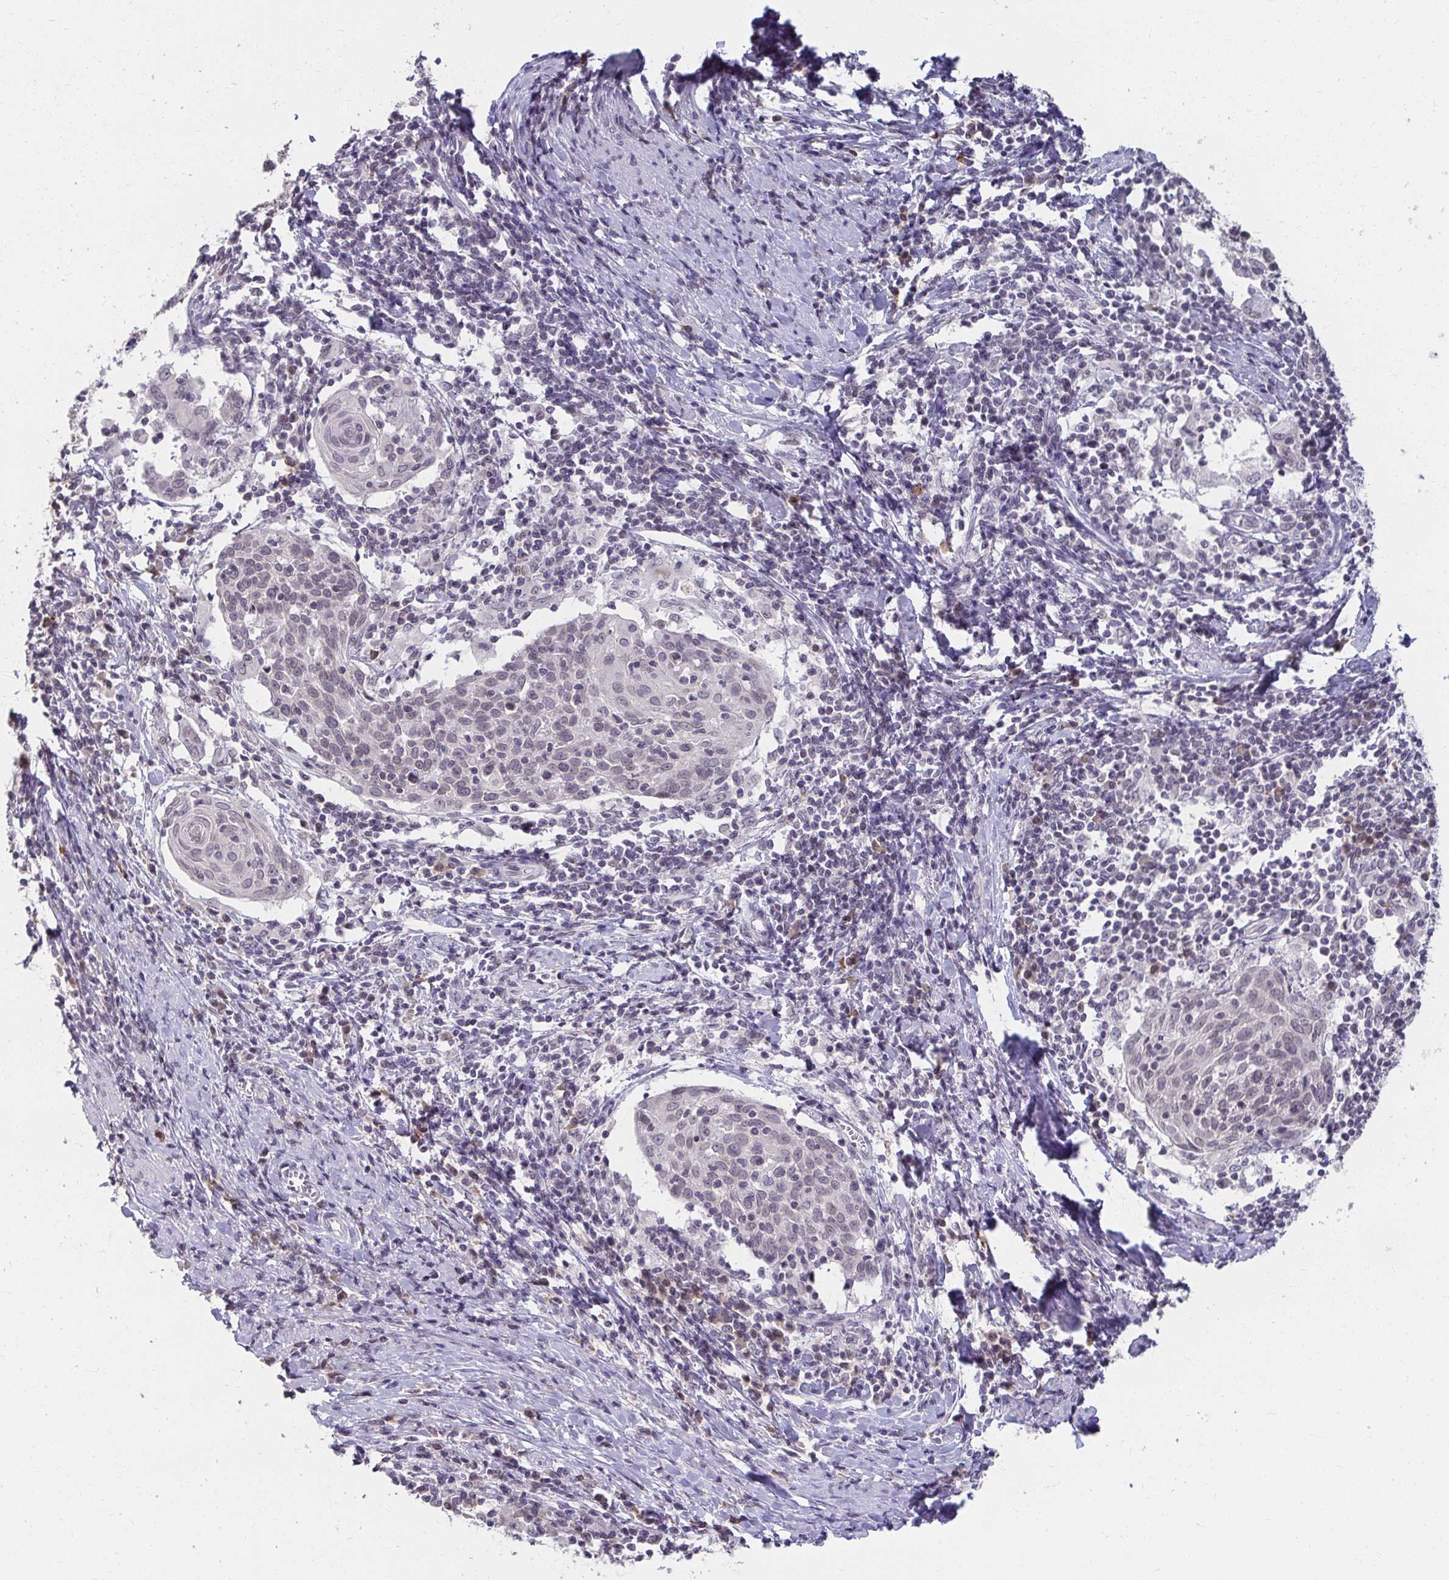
{"staining": {"intensity": "negative", "quantity": "none", "location": "none"}, "tissue": "cervical cancer", "cell_type": "Tumor cells", "image_type": "cancer", "snomed": [{"axis": "morphology", "description": "Squamous cell carcinoma, NOS"}, {"axis": "topography", "description": "Cervix"}], "caption": "Histopathology image shows no significant protein positivity in tumor cells of cervical squamous cell carcinoma. The staining is performed using DAB (3,3'-diaminobenzidine) brown chromogen with nuclei counter-stained in using hematoxylin.", "gene": "NUP133", "patient": {"sex": "female", "age": 52}}